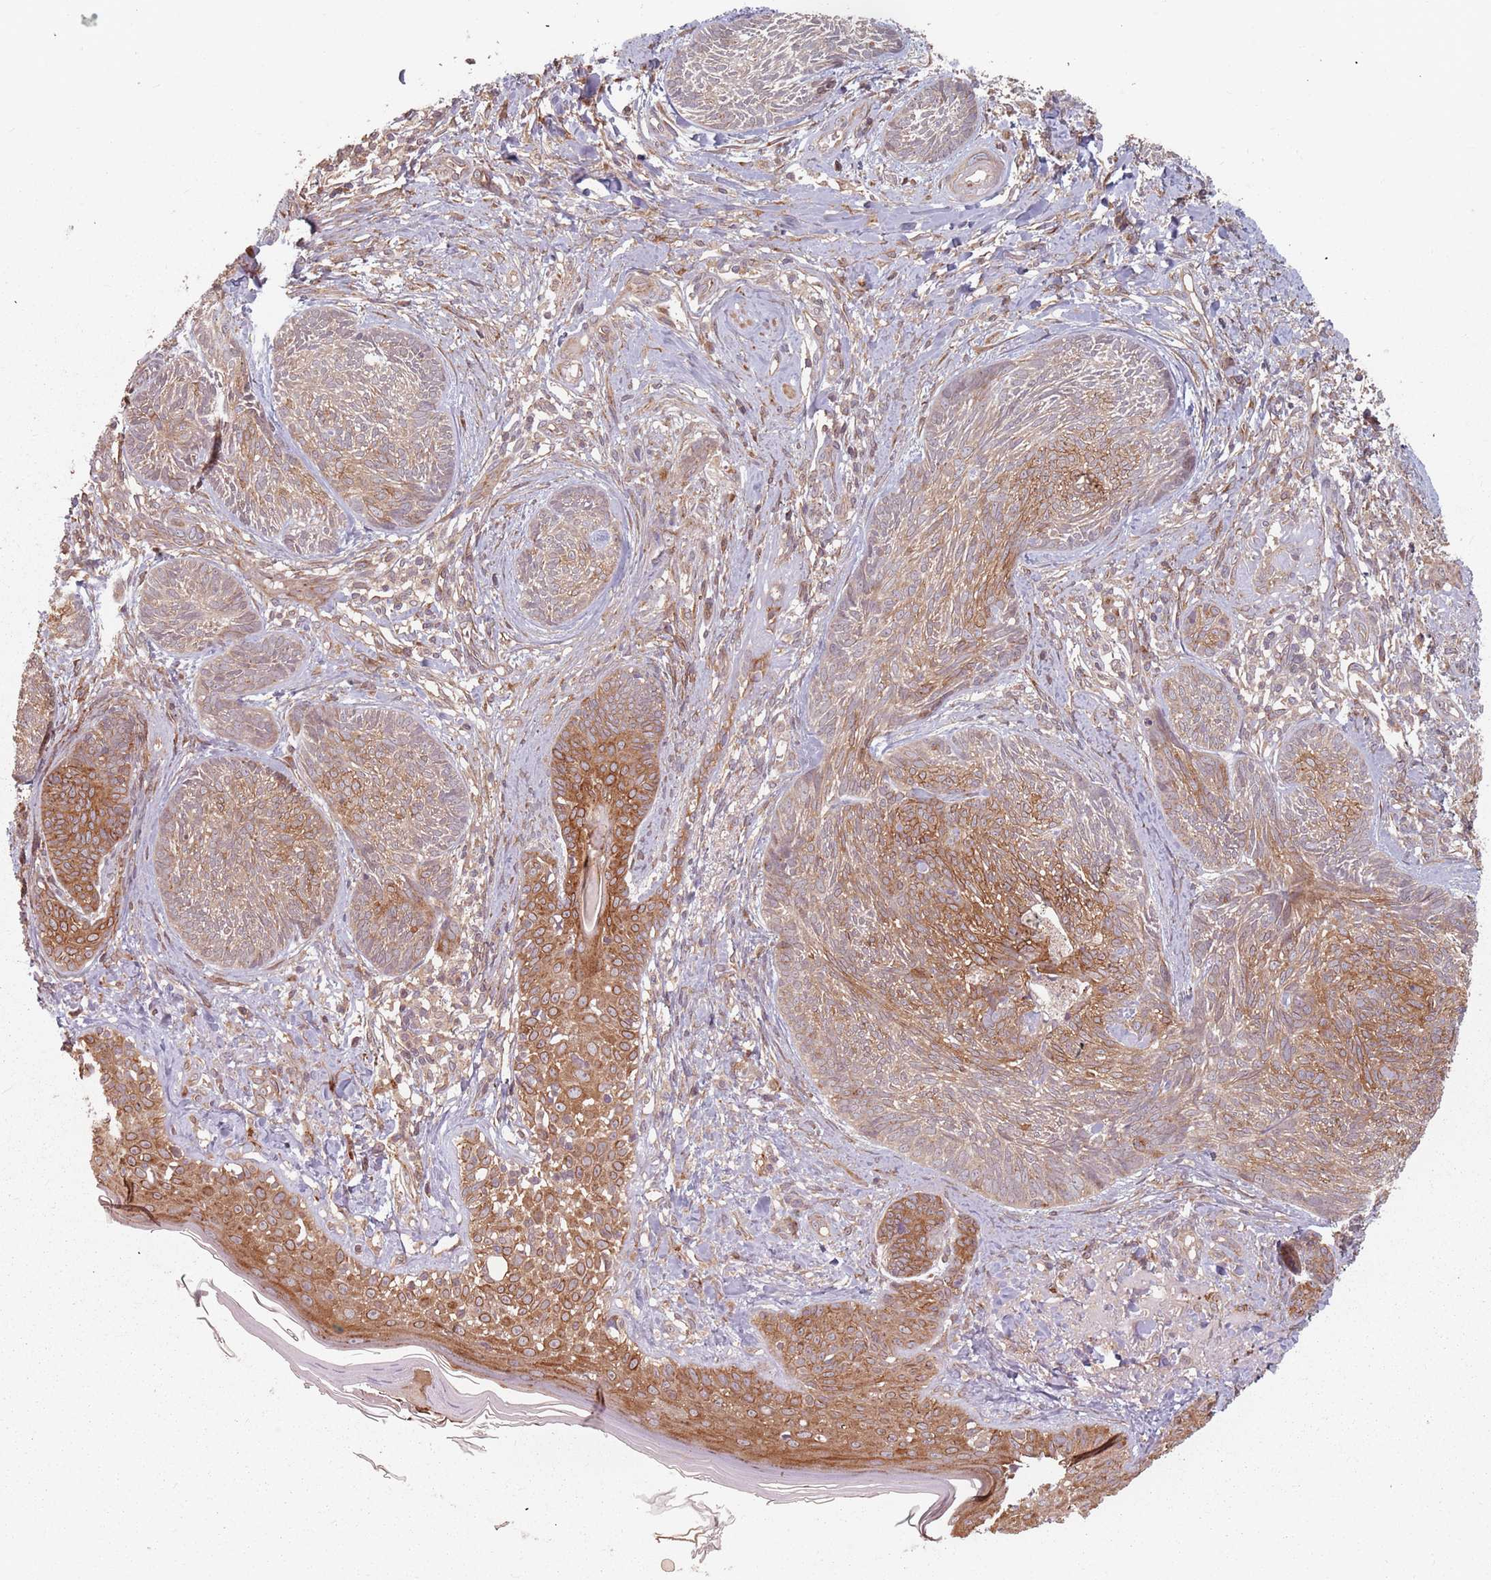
{"staining": {"intensity": "moderate", "quantity": ">75%", "location": "cytoplasmic/membranous"}, "tissue": "skin cancer", "cell_type": "Tumor cells", "image_type": "cancer", "snomed": [{"axis": "morphology", "description": "Basal cell carcinoma"}, {"axis": "topography", "description": "Skin"}], "caption": "IHC micrograph of skin basal cell carcinoma stained for a protein (brown), which demonstrates medium levels of moderate cytoplasmic/membranous expression in about >75% of tumor cells.", "gene": "C3orf14", "patient": {"sex": "male", "age": 73}}